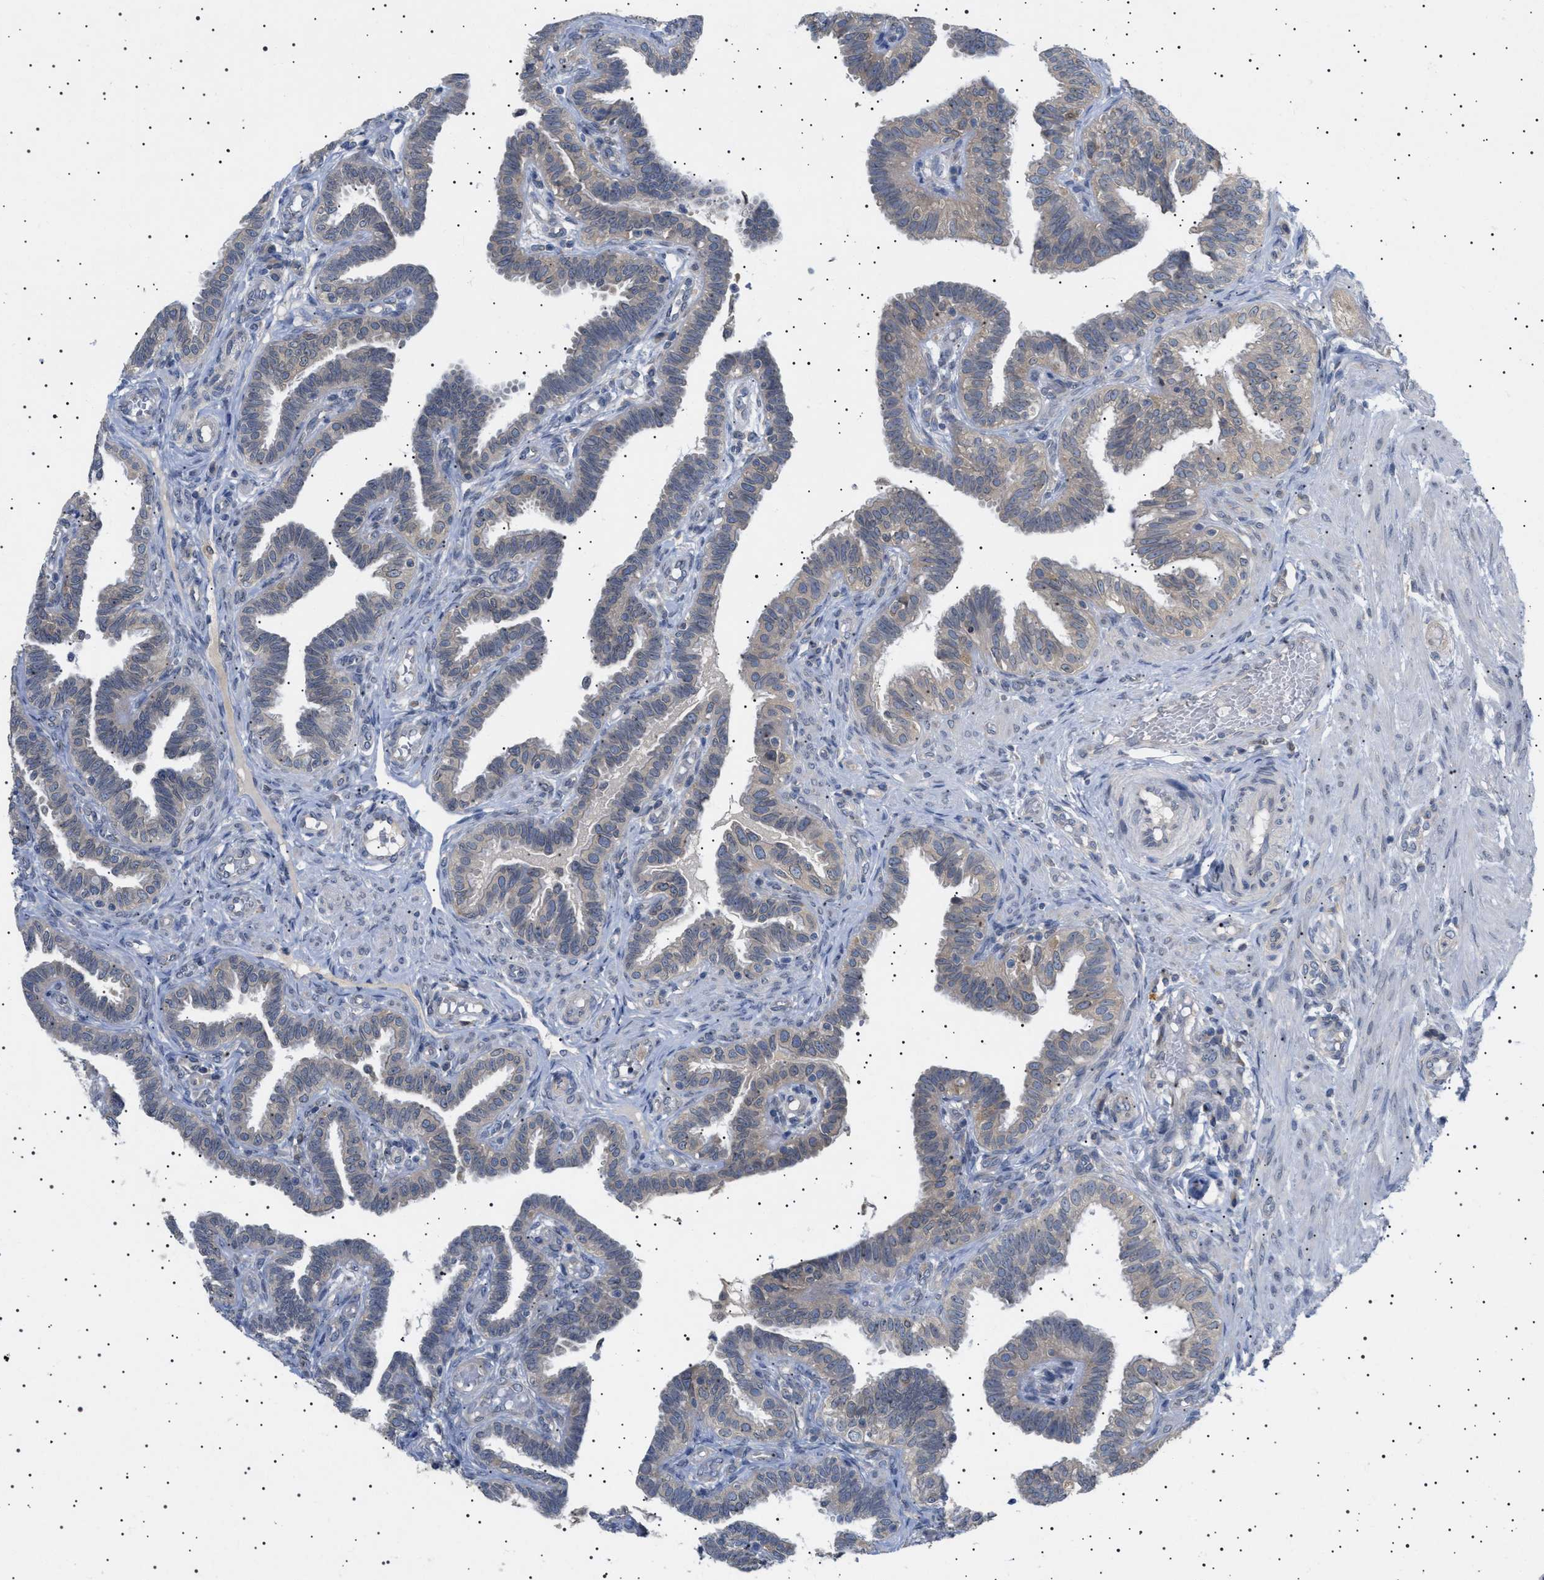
{"staining": {"intensity": "negative", "quantity": "none", "location": "none"}, "tissue": "fallopian tube", "cell_type": "Glandular cells", "image_type": "normal", "snomed": [{"axis": "morphology", "description": "Normal tissue, NOS"}, {"axis": "topography", "description": "Fallopian tube"}, {"axis": "topography", "description": "Placenta"}], "caption": "An image of fallopian tube stained for a protein demonstrates no brown staining in glandular cells. (DAB (3,3'-diaminobenzidine) immunohistochemistry (IHC), high magnification).", "gene": "NUP93", "patient": {"sex": "female", "age": 34}}